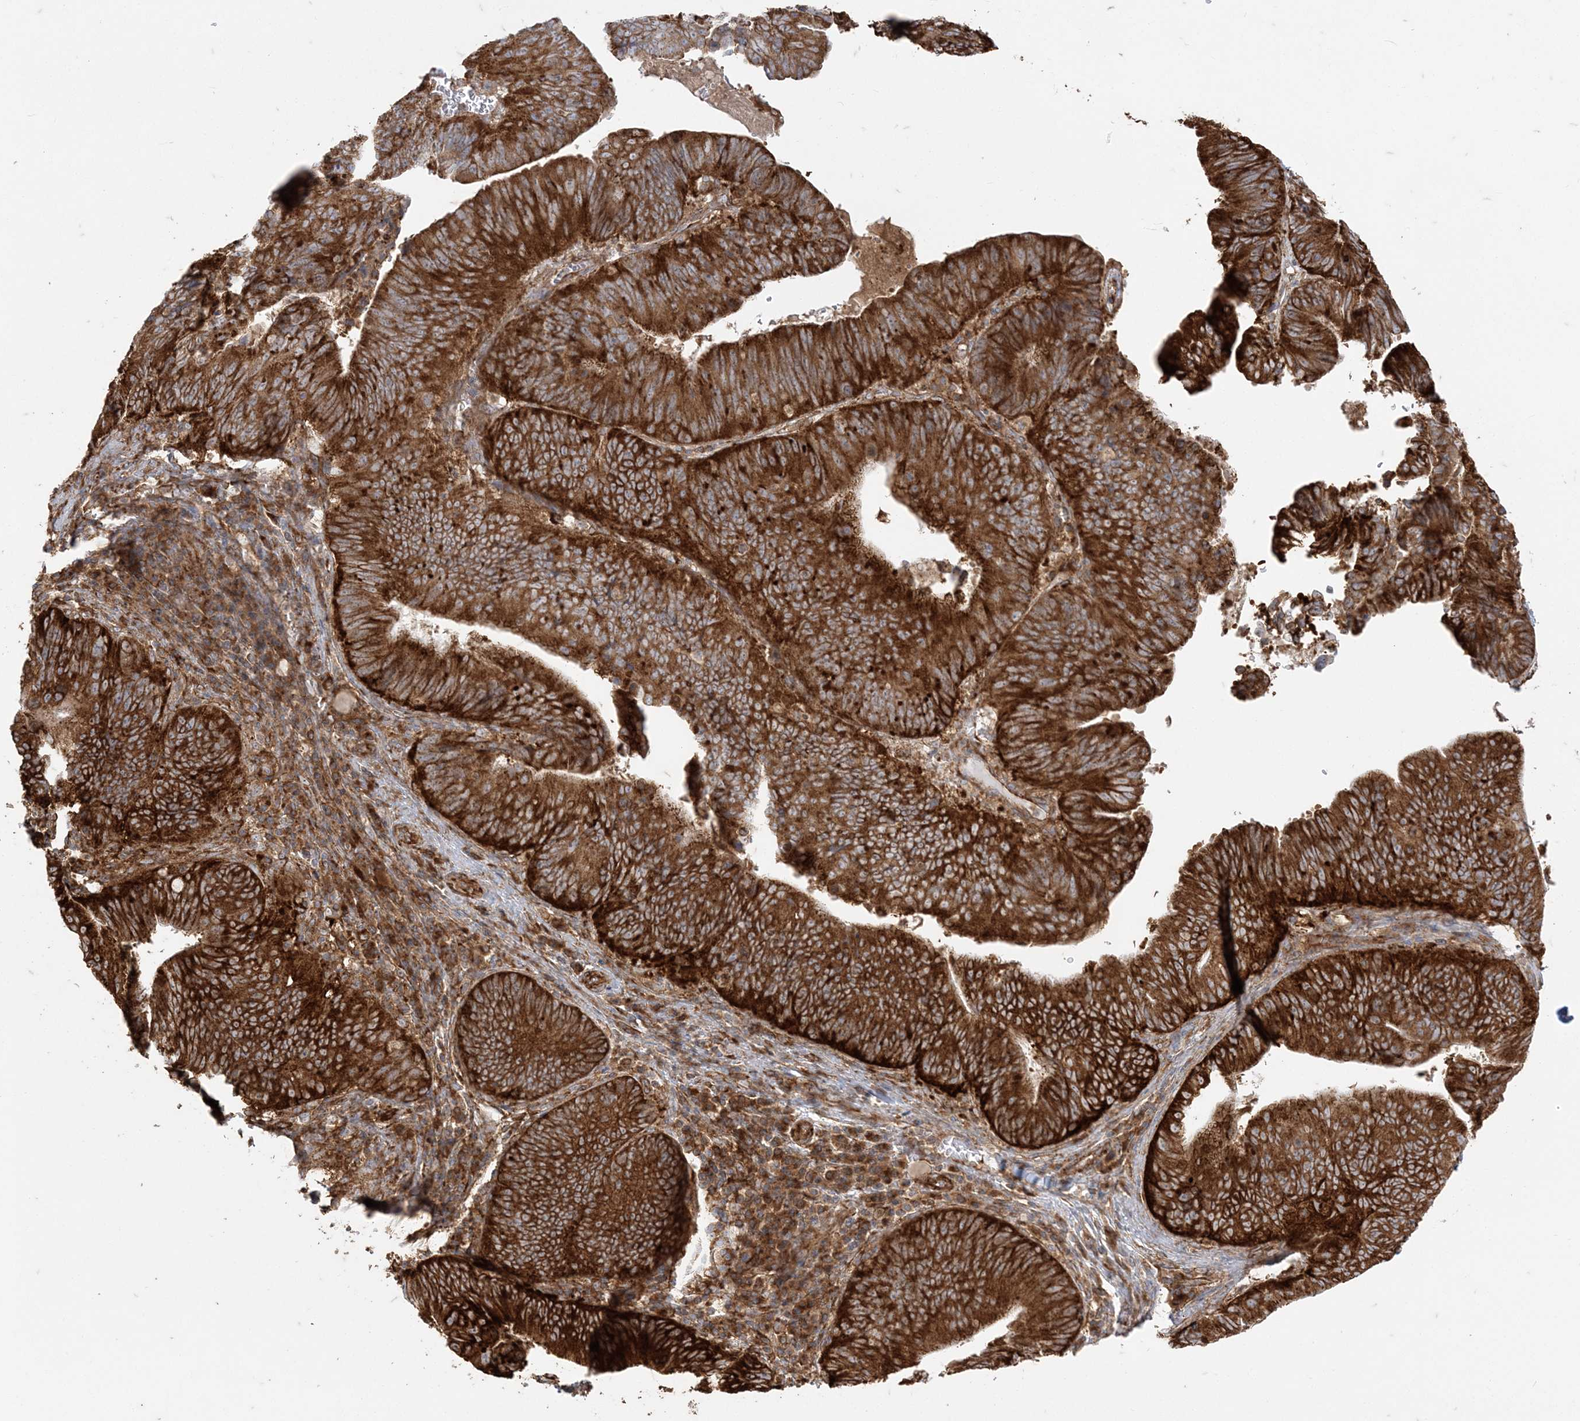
{"staining": {"intensity": "strong", "quantity": ">75%", "location": "cytoplasmic/membranous"}, "tissue": "pancreatic cancer", "cell_type": "Tumor cells", "image_type": "cancer", "snomed": [{"axis": "morphology", "description": "Adenocarcinoma, NOS"}, {"axis": "topography", "description": "Pancreas"}], "caption": "Brown immunohistochemical staining in human pancreatic adenocarcinoma reveals strong cytoplasmic/membranous staining in about >75% of tumor cells.", "gene": "DERL3", "patient": {"sex": "male", "age": 63}}